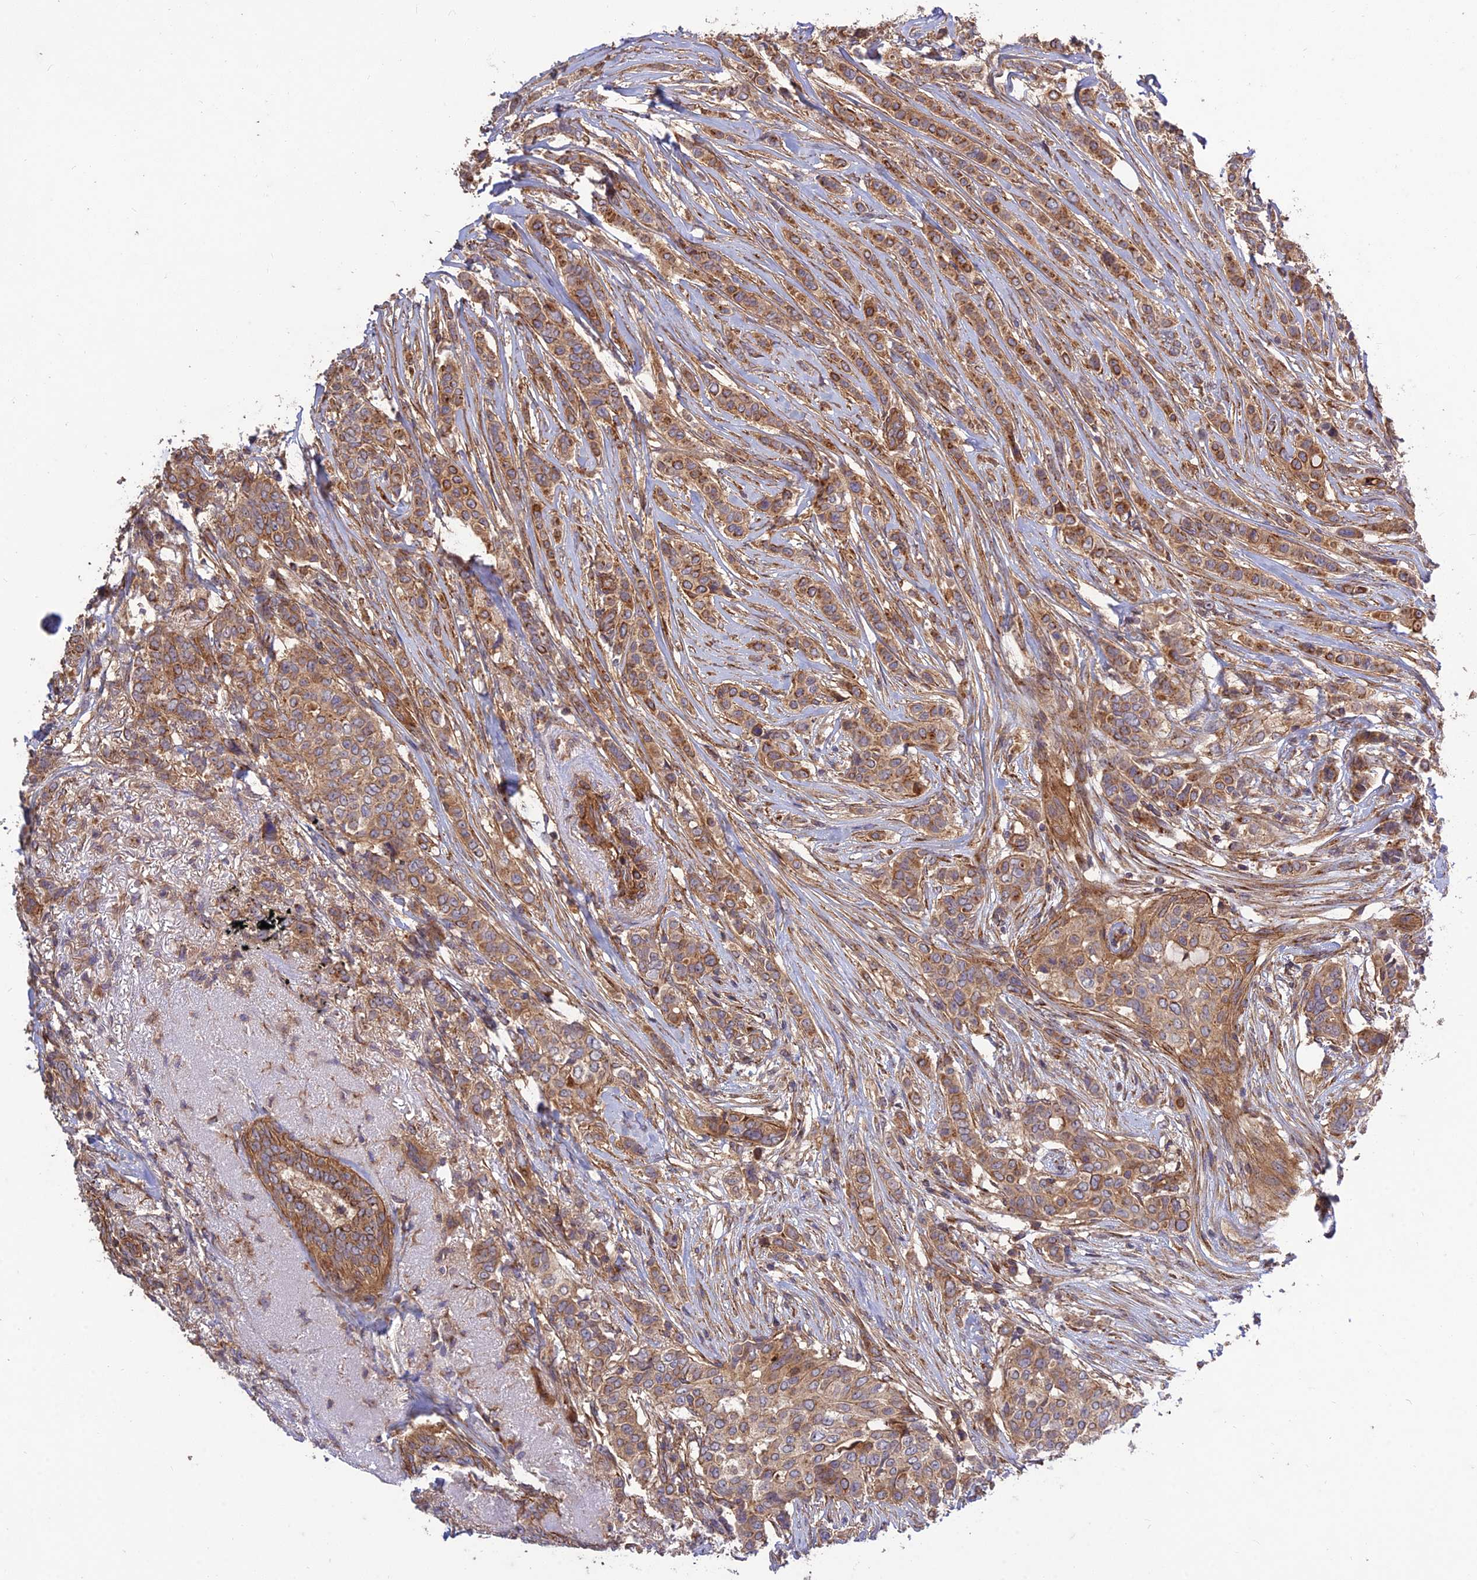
{"staining": {"intensity": "moderate", "quantity": ">75%", "location": "cytoplasmic/membranous"}, "tissue": "breast cancer", "cell_type": "Tumor cells", "image_type": "cancer", "snomed": [{"axis": "morphology", "description": "Lobular carcinoma"}, {"axis": "topography", "description": "Breast"}], "caption": "Breast cancer (lobular carcinoma) stained with IHC shows moderate cytoplasmic/membranous expression in about >75% of tumor cells. (brown staining indicates protein expression, while blue staining denotes nuclei).", "gene": "TMEM131L", "patient": {"sex": "female", "age": 51}}